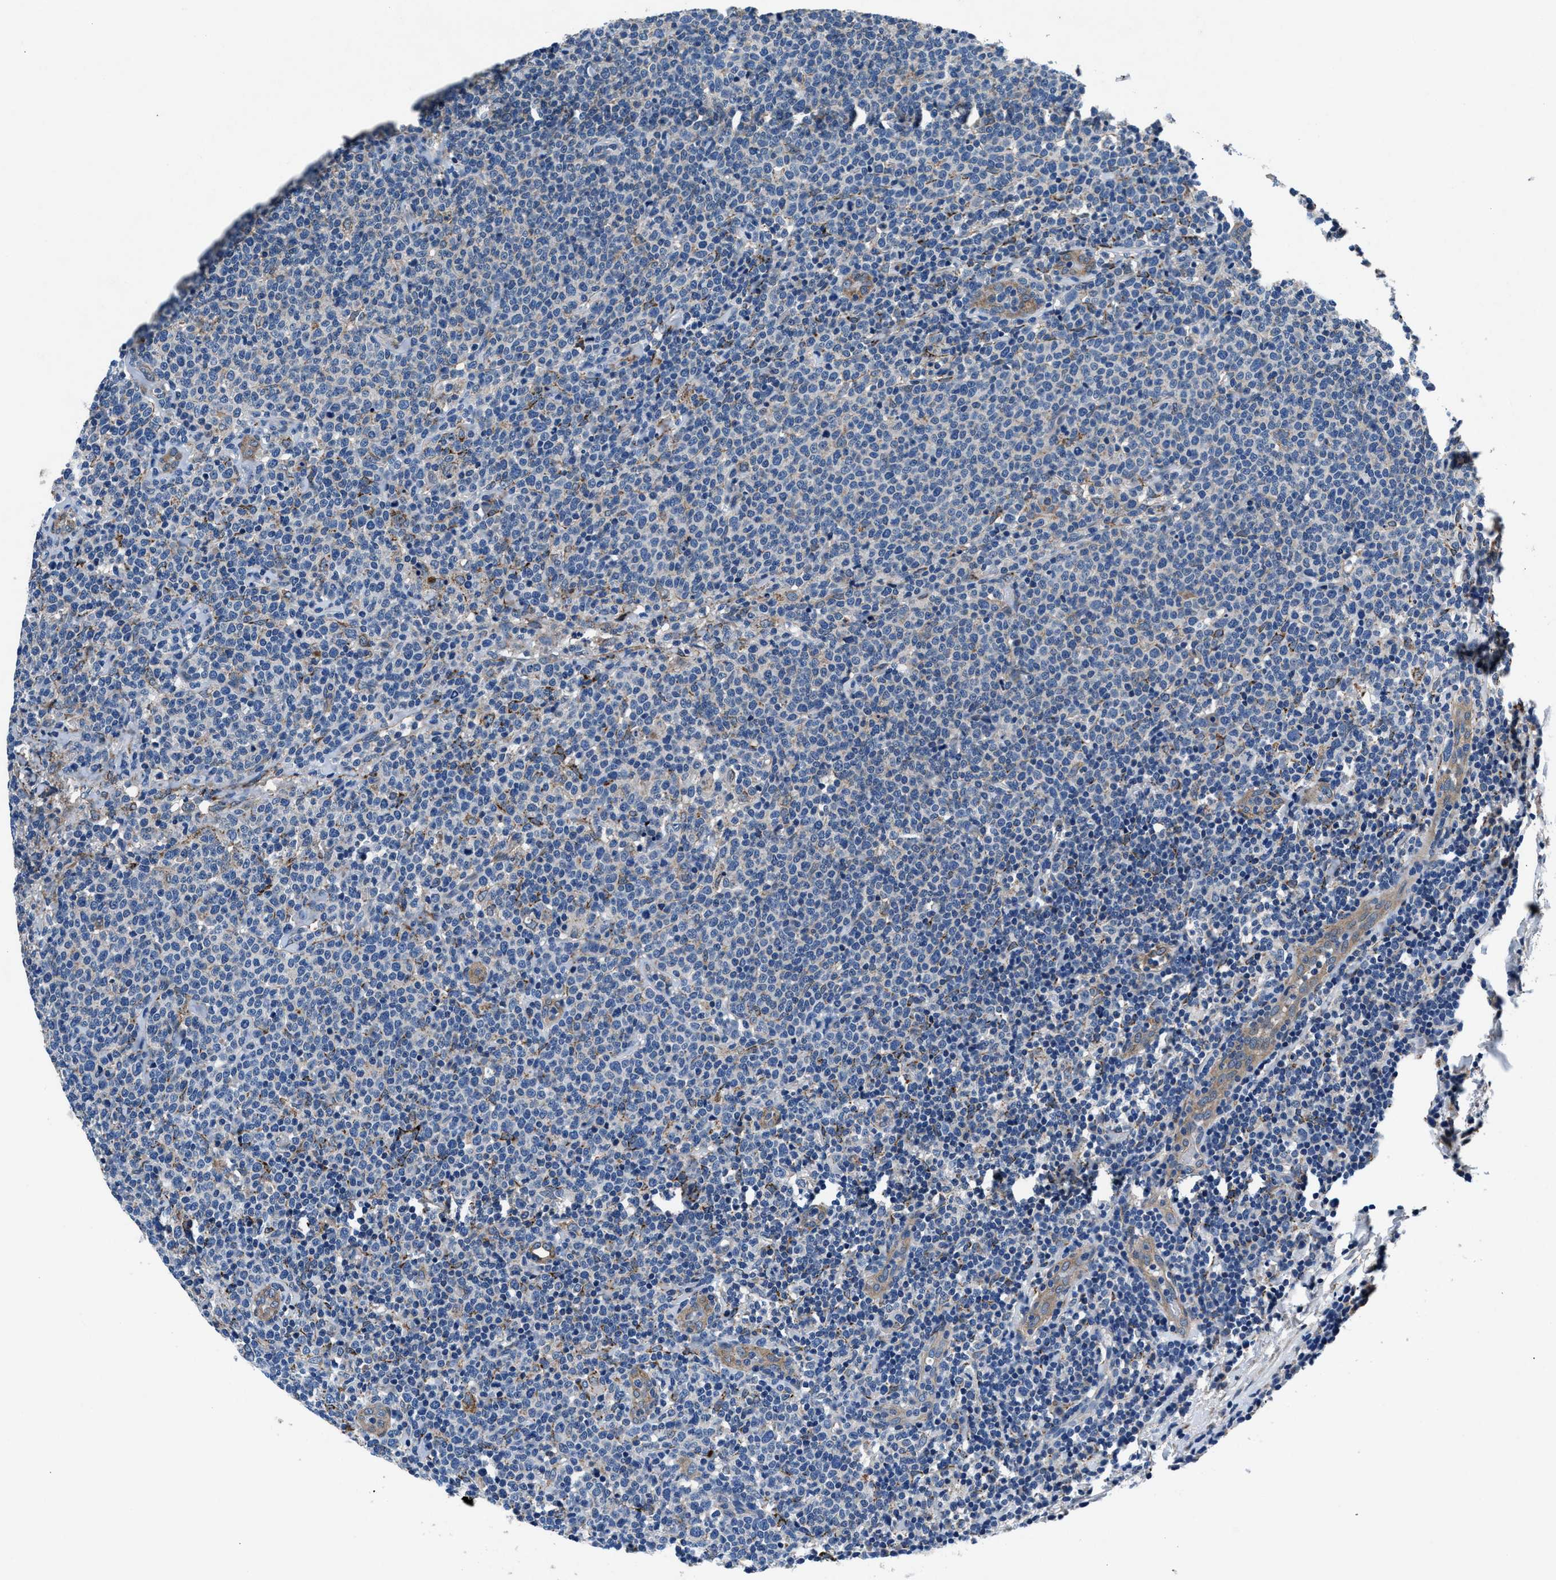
{"staining": {"intensity": "negative", "quantity": "none", "location": "none"}, "tissue": "lymphoma", "cell_type": "Tumor cells", "image_type": "cancer", "snomed": [{"axis": "morphology", "description": "Malignant lymphoma, non-Hodgkin's type, High grade"}, {"axis": "topography", "description": "Lymph node"}], "caption": "An IHC micrograph of lymphoma is shown. There is no staining in tumor cells of lymphoma.", "gene": "PRTFDC1", "patient": {"sex": "male", "age": 61}}